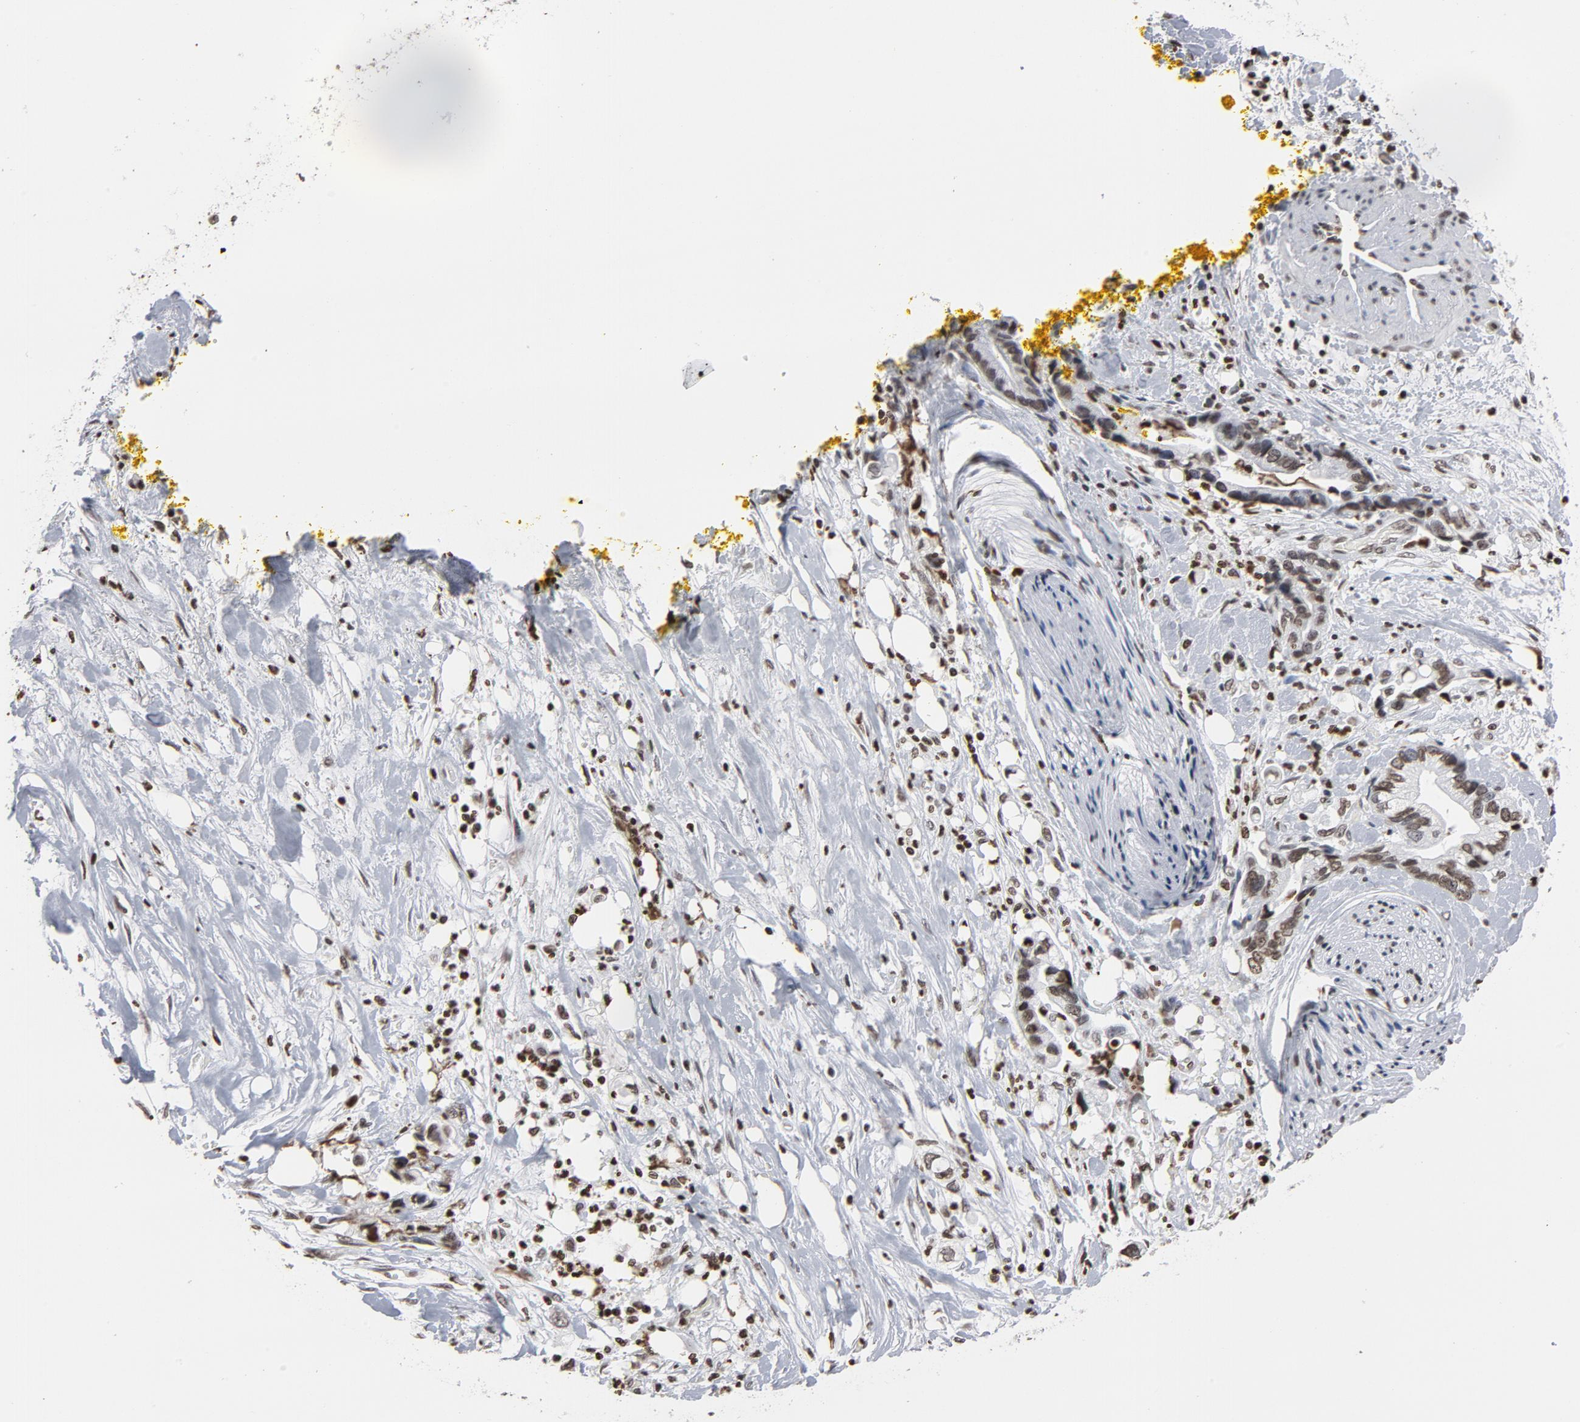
{"staining": {"intensity": "weak", "quantity": ">75%", "location": "nuclear"}, "tissue": "pancreatic cancer", "cell_type": "Tumor cells", "image_type": "cancer", "snomed": [{"axis": "morphology", "description": "Adenocarcinoma, NOS"}, {"axis": "topography", "description": "Pancreas"}], "caption": "Protein expression analysis of human pancreatic cancer (adenocarcinoma) reveals weak nuclear positivity in about >75% of tumor cells.", "gene": "H2AC12", "patient": {"sex": "male", "age": 70}}